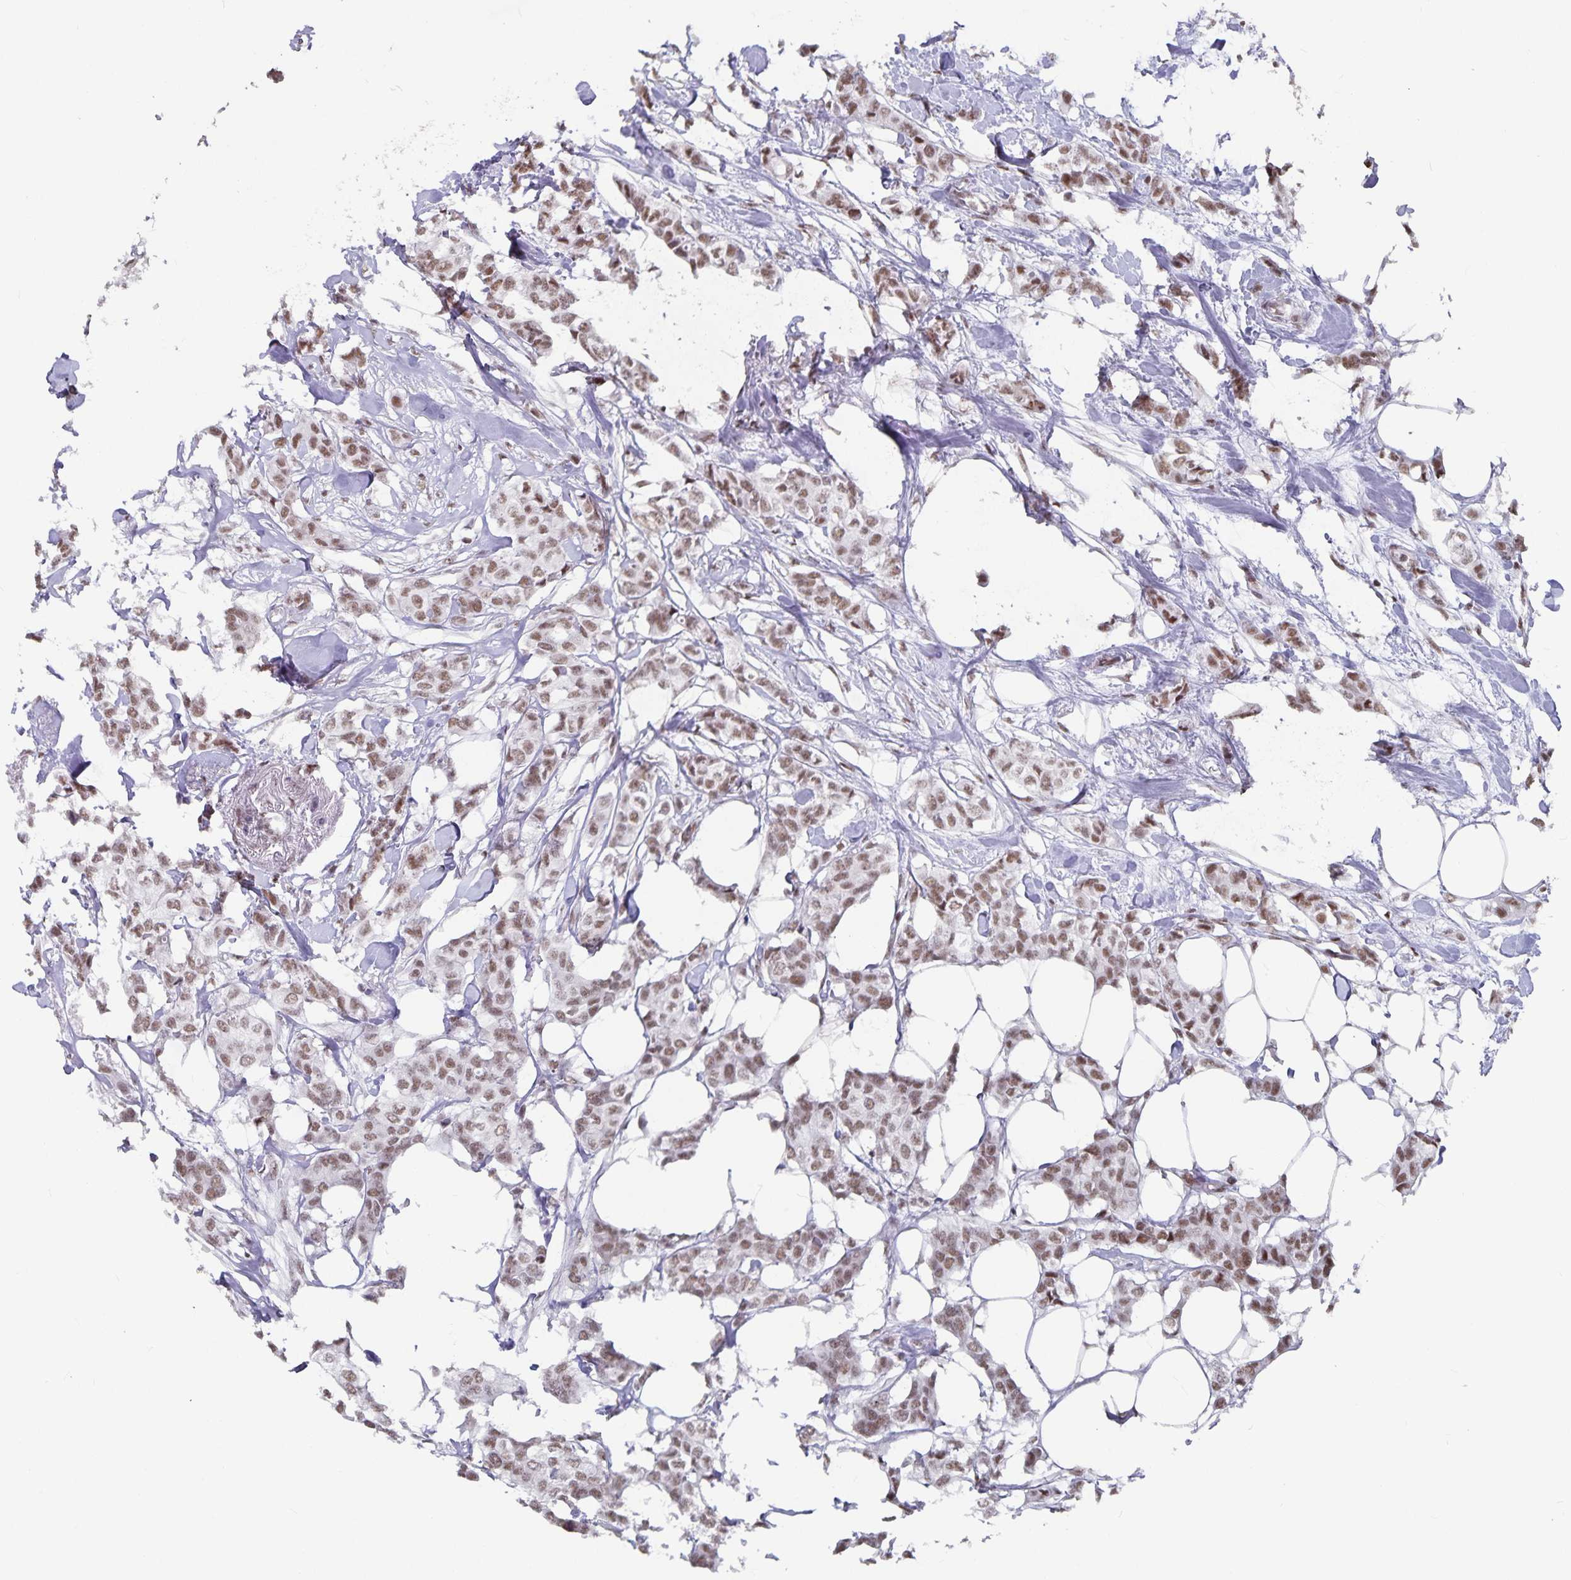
{"staining": {"intensity": "moderate", "quantity": ">75%", "location": "nuclear"}, "tissue": "breast cancer", "cell_type": "Tumor cells", "image_type": "cancer", "snomed": [{"axis": "morphology", "description": "Duct carcinoma"}, {"axis": "topography", "description": "Breast"}], "caption": "A brown stain highlights moderate nuclear positivity of a protein in breast cancer tumor cells.", "gene": "PBX2", "patient": {"sex": "female", "age": 62}}